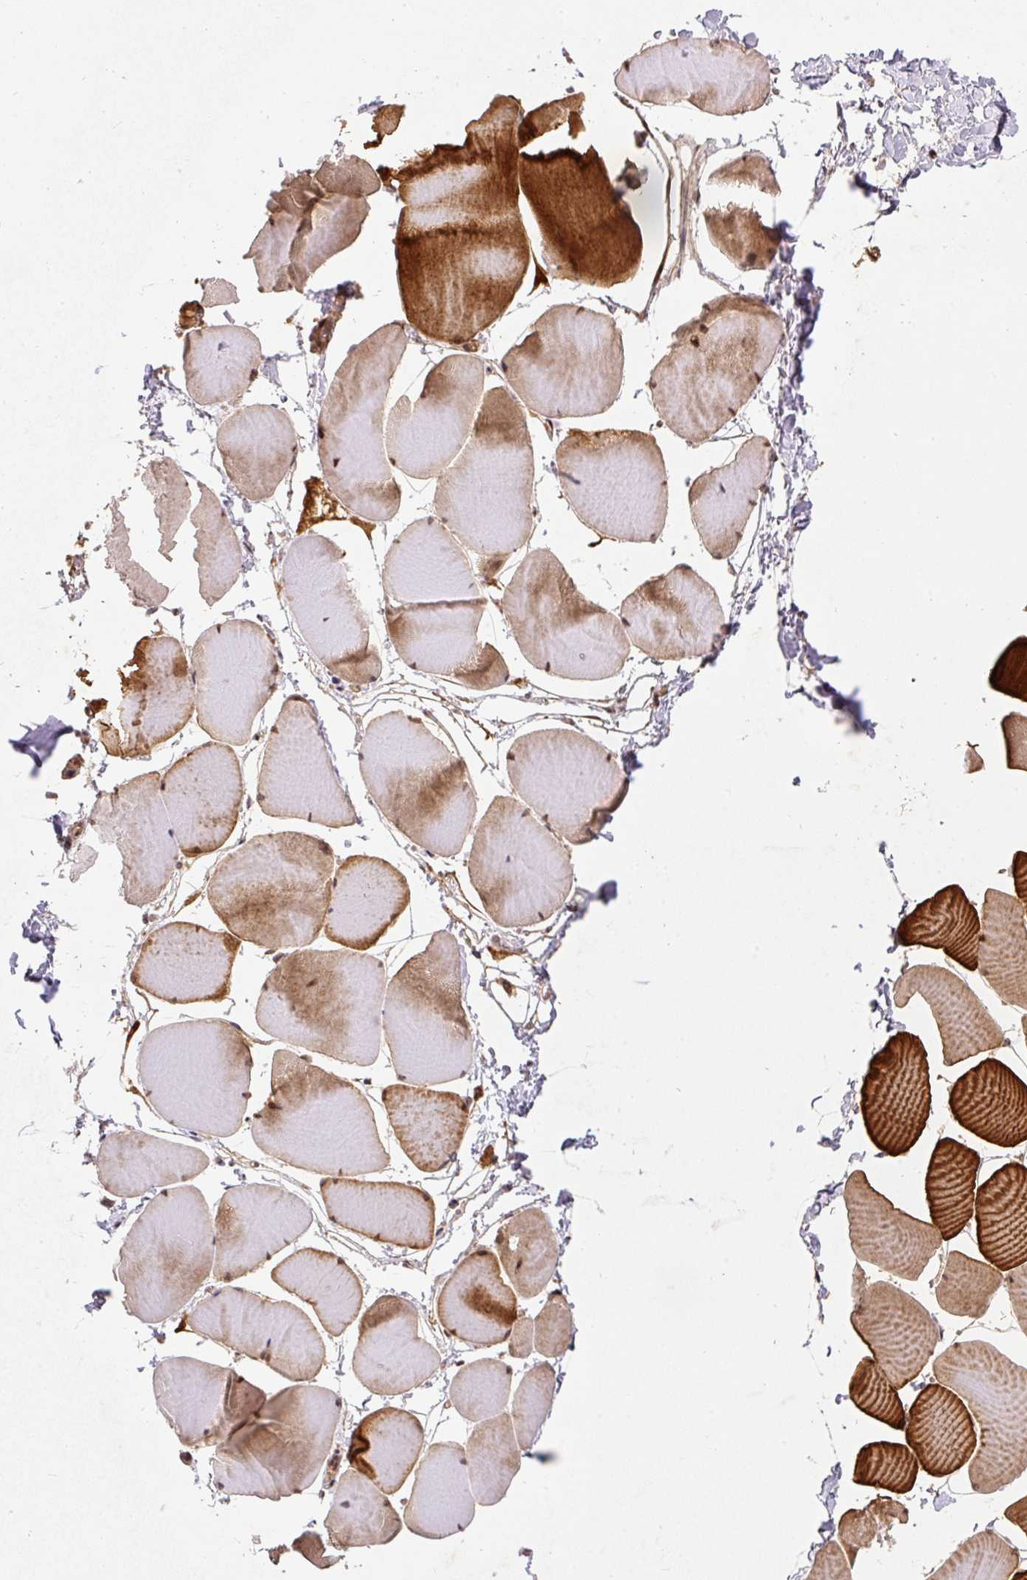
{"staining": {"intensity": "strong", "quantity": "25%-75%", "location": "cytoplasmic/membranous,nuclear"}, "tissue": "skeletal muscle", "cell_type": "Myocytes", "image_type": "normal", "snomed": [{"axis": "morphology", "description": "Normal tissue, NOS"}, {"axis": "topography", "description": "Skeletal muscle"}], "caption": "Immunohistochemical staining of unremarkable human skeletal muscle demonstrates high levels of strong cytoplasmic/membranous,nuclear expression in about 25%-75% of myocytes.", "gene": "PSMD1", "patient": {"sex": "male", "age": 25}}